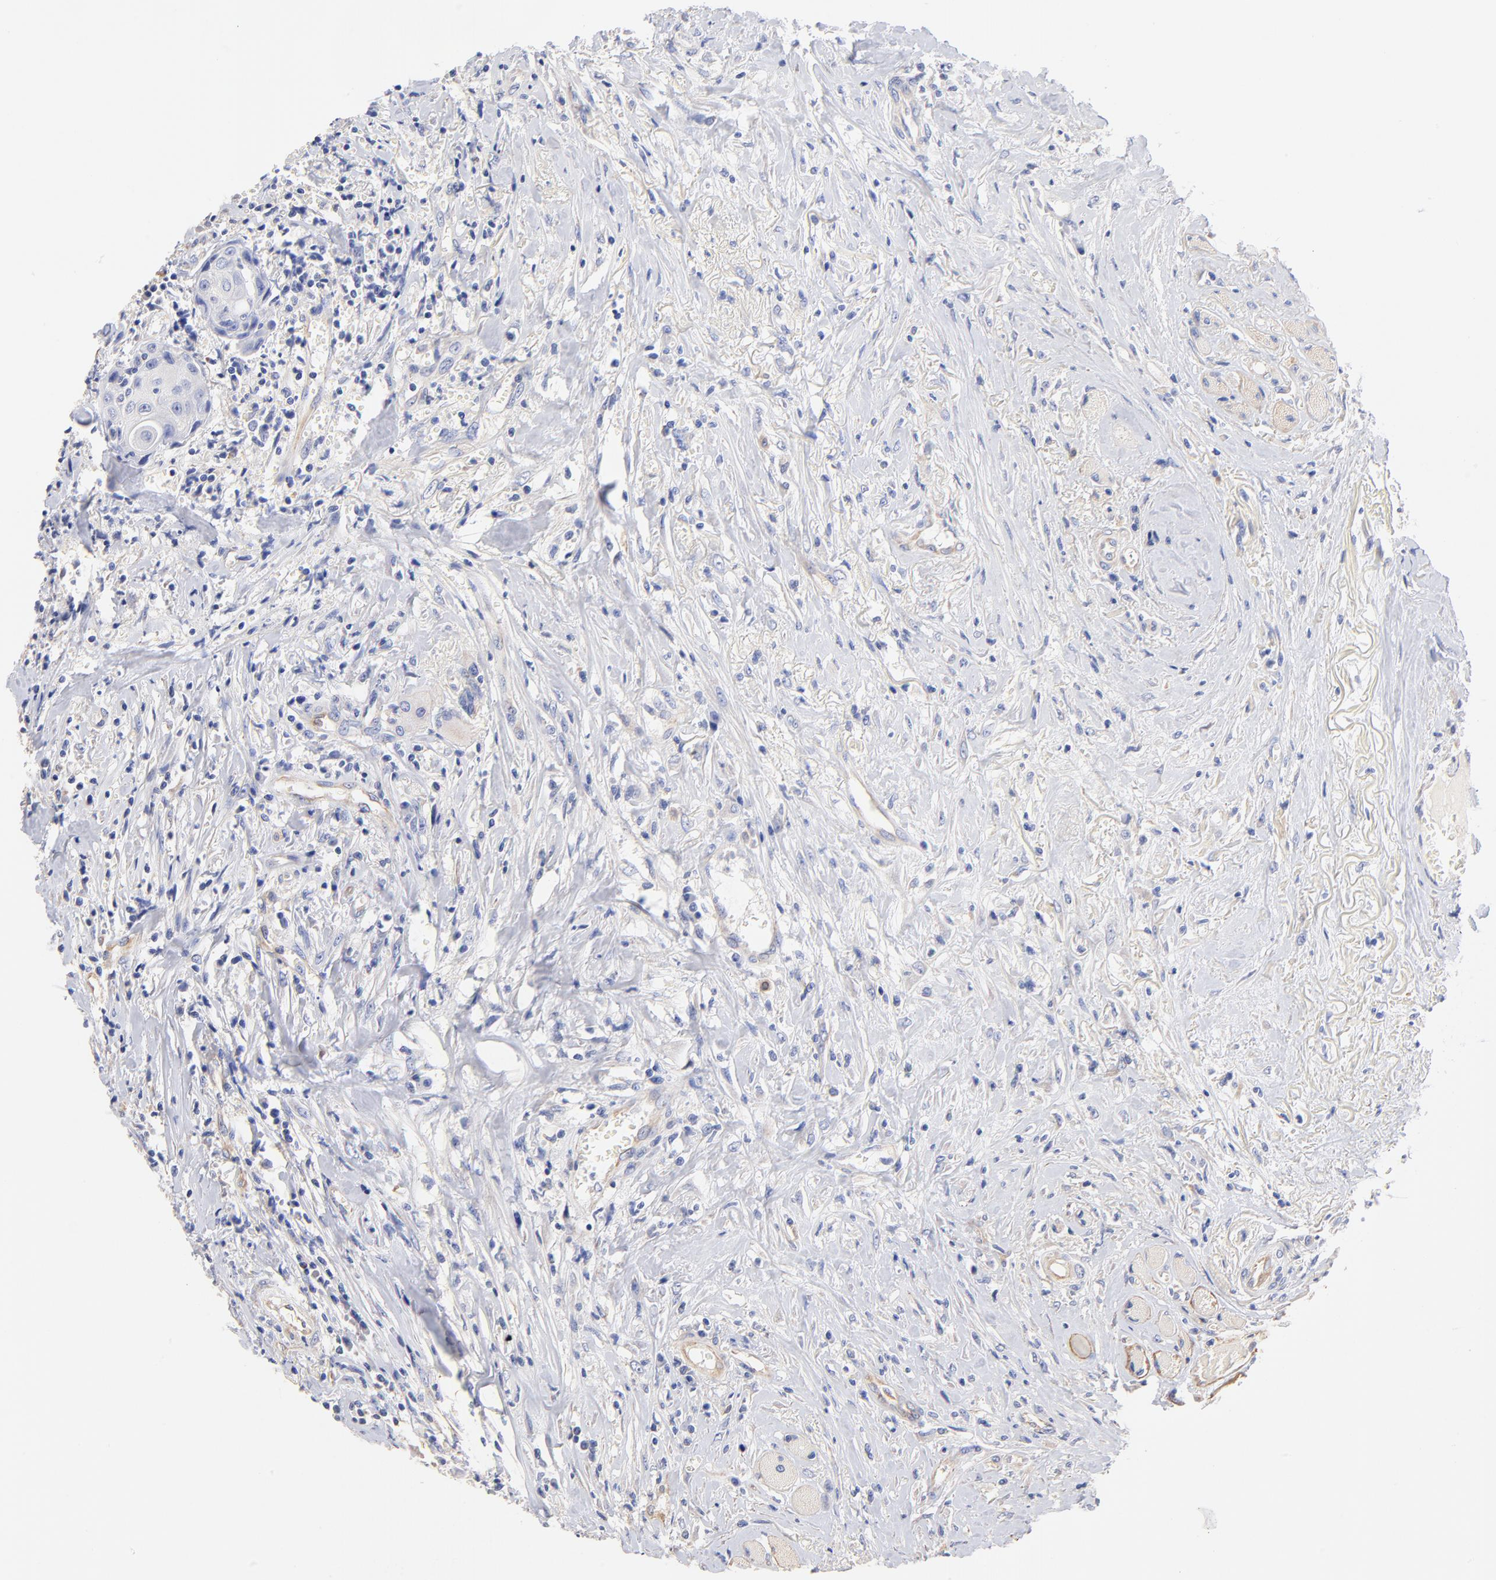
{"staining": {"intensity": "negative", "quantity": "none", "location": "none"}, "tissue": "head and neck cancer", "cell_type": "Tumor cells", "image_type": "cancer", "snomed": [{"axis": "morphology", "description": "Squamous cell carcinoma, NOS"}, {"axis": "topography", "description": "Oral tissue"}, {"axis": "topography", "description": "Head-Neck"}], "caption": "DAB (3,3'-diaminobenzidine) immunohistochemical staining of human head and neck cancer (squamous cell carcinoma) shows no significant expression in tumor cells.", "gene": "HS3ST1", "patient": {"sex": "female", "age": 82}}